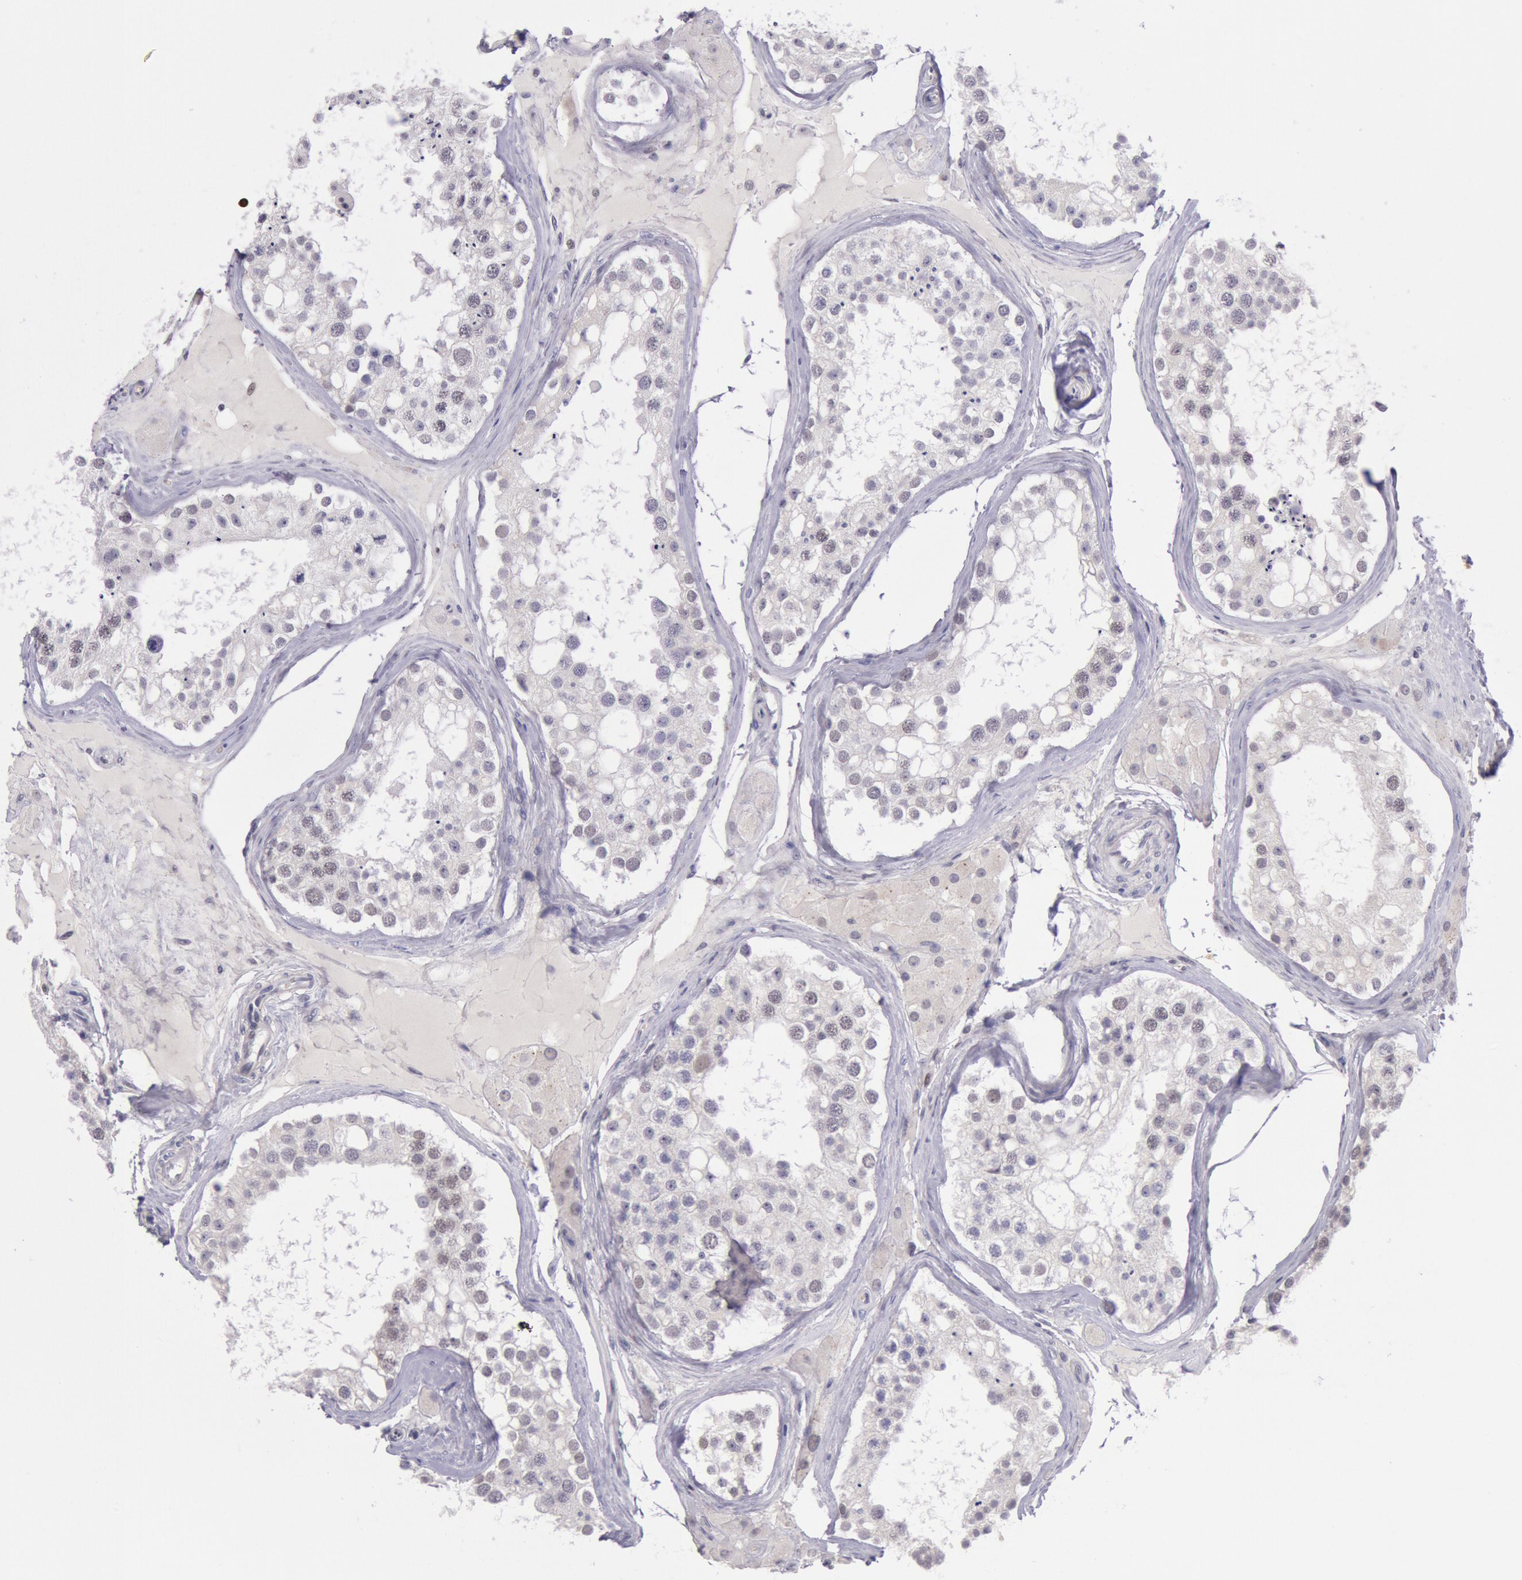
{"staining": {"intensity": "weak", "quantity": "<25%", "location": "nuclear"}, "tissue": "testis", "cell_type": "Cells in seminiferous ducts", "image_type": "normal", "snomed": [{"axis": "morphology", "description": "Normal tissue, NOS"}, {"axis": "topography", "description": "Testis"}], "caption": "DAB immunohistochemical staining of normal human testis reveals no significant expression in cells in seminiferous ducts.", "gene": "TASL", "patient": {"sex": "male", "age": 68}}